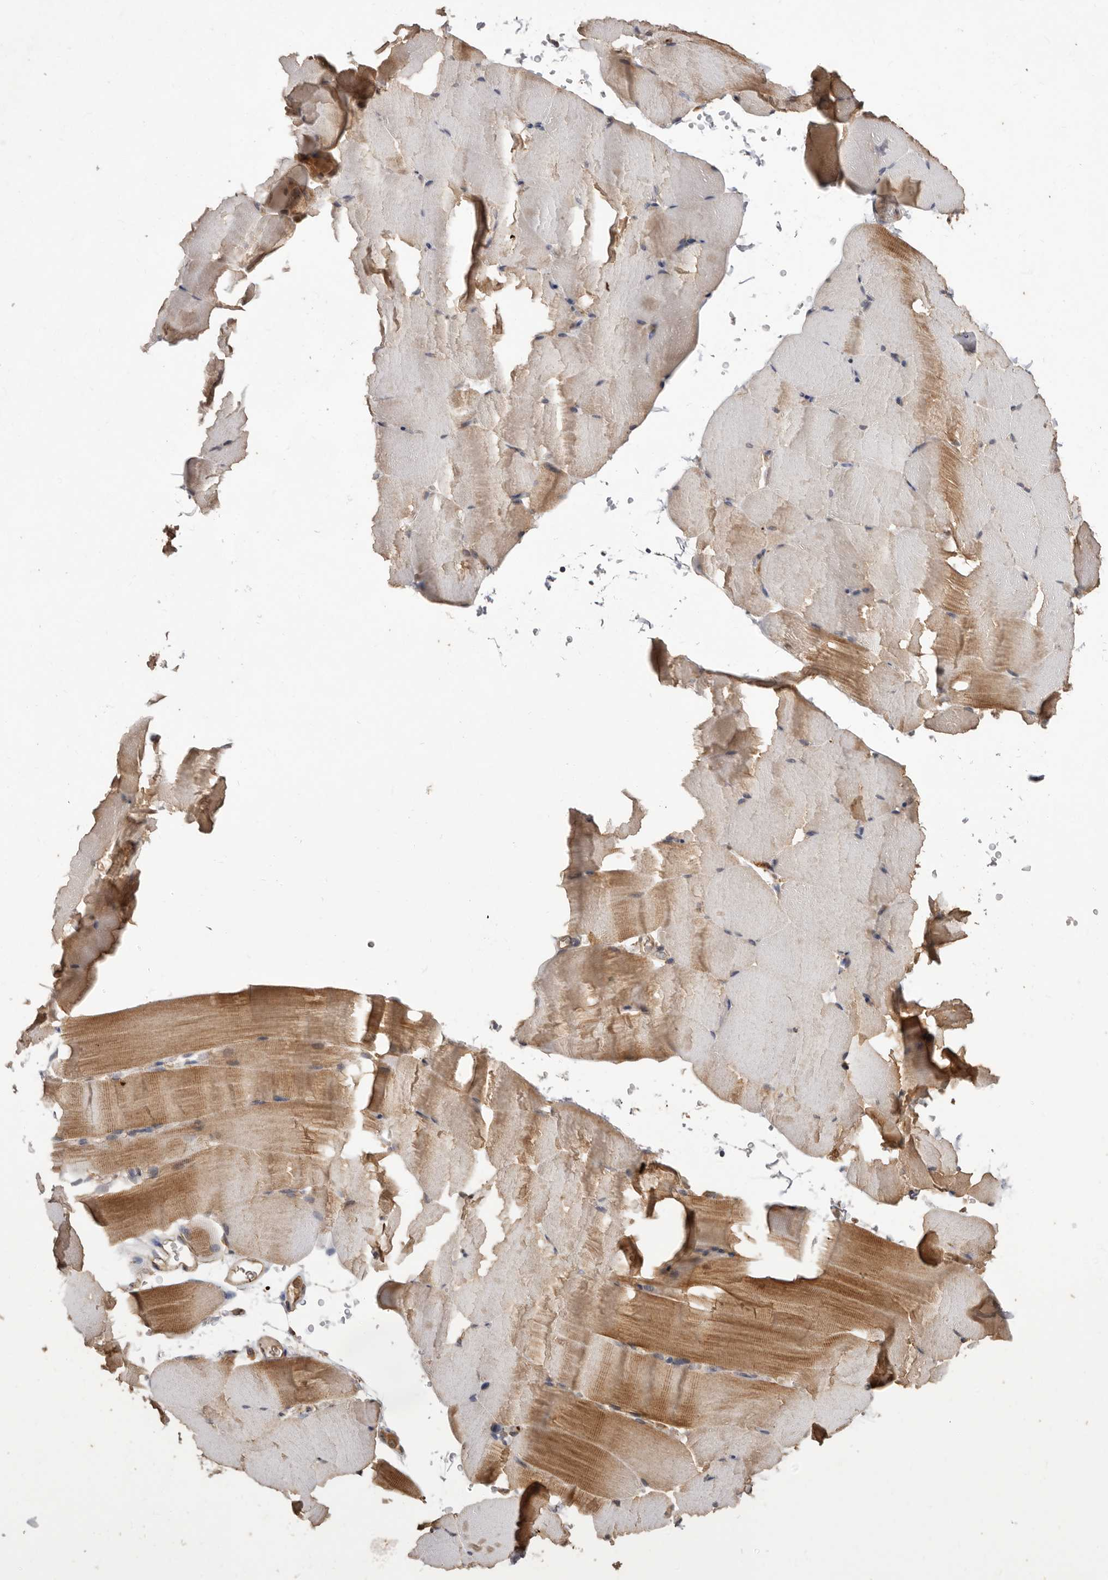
{"staining": {"intensity": "moderate", "quantity": "25%-75%", "location": "cytoplasmic/membranous"}, "tissue": "skeletal muscle", "cell_type": "Myocytes", "image_type": "normal", "snomed": [{"axis": "morphology", "description": "Normal tissue, NOS"}, {"axis": "topography", "description": "Skeletal muscle"}, {"axis": "topography", "description": "Parathyroid gland"}], "caption": "Myocytes display medium levels of moderate cytoplasmic/membranous staining in approximately 25%-75% of cells in unremarkable human skeletal muscle. (DAB = brown stain, brightfield microscopy at high magnification).", "gene": "RSPO2", "patient": {"sex": "female", "age": 37}}